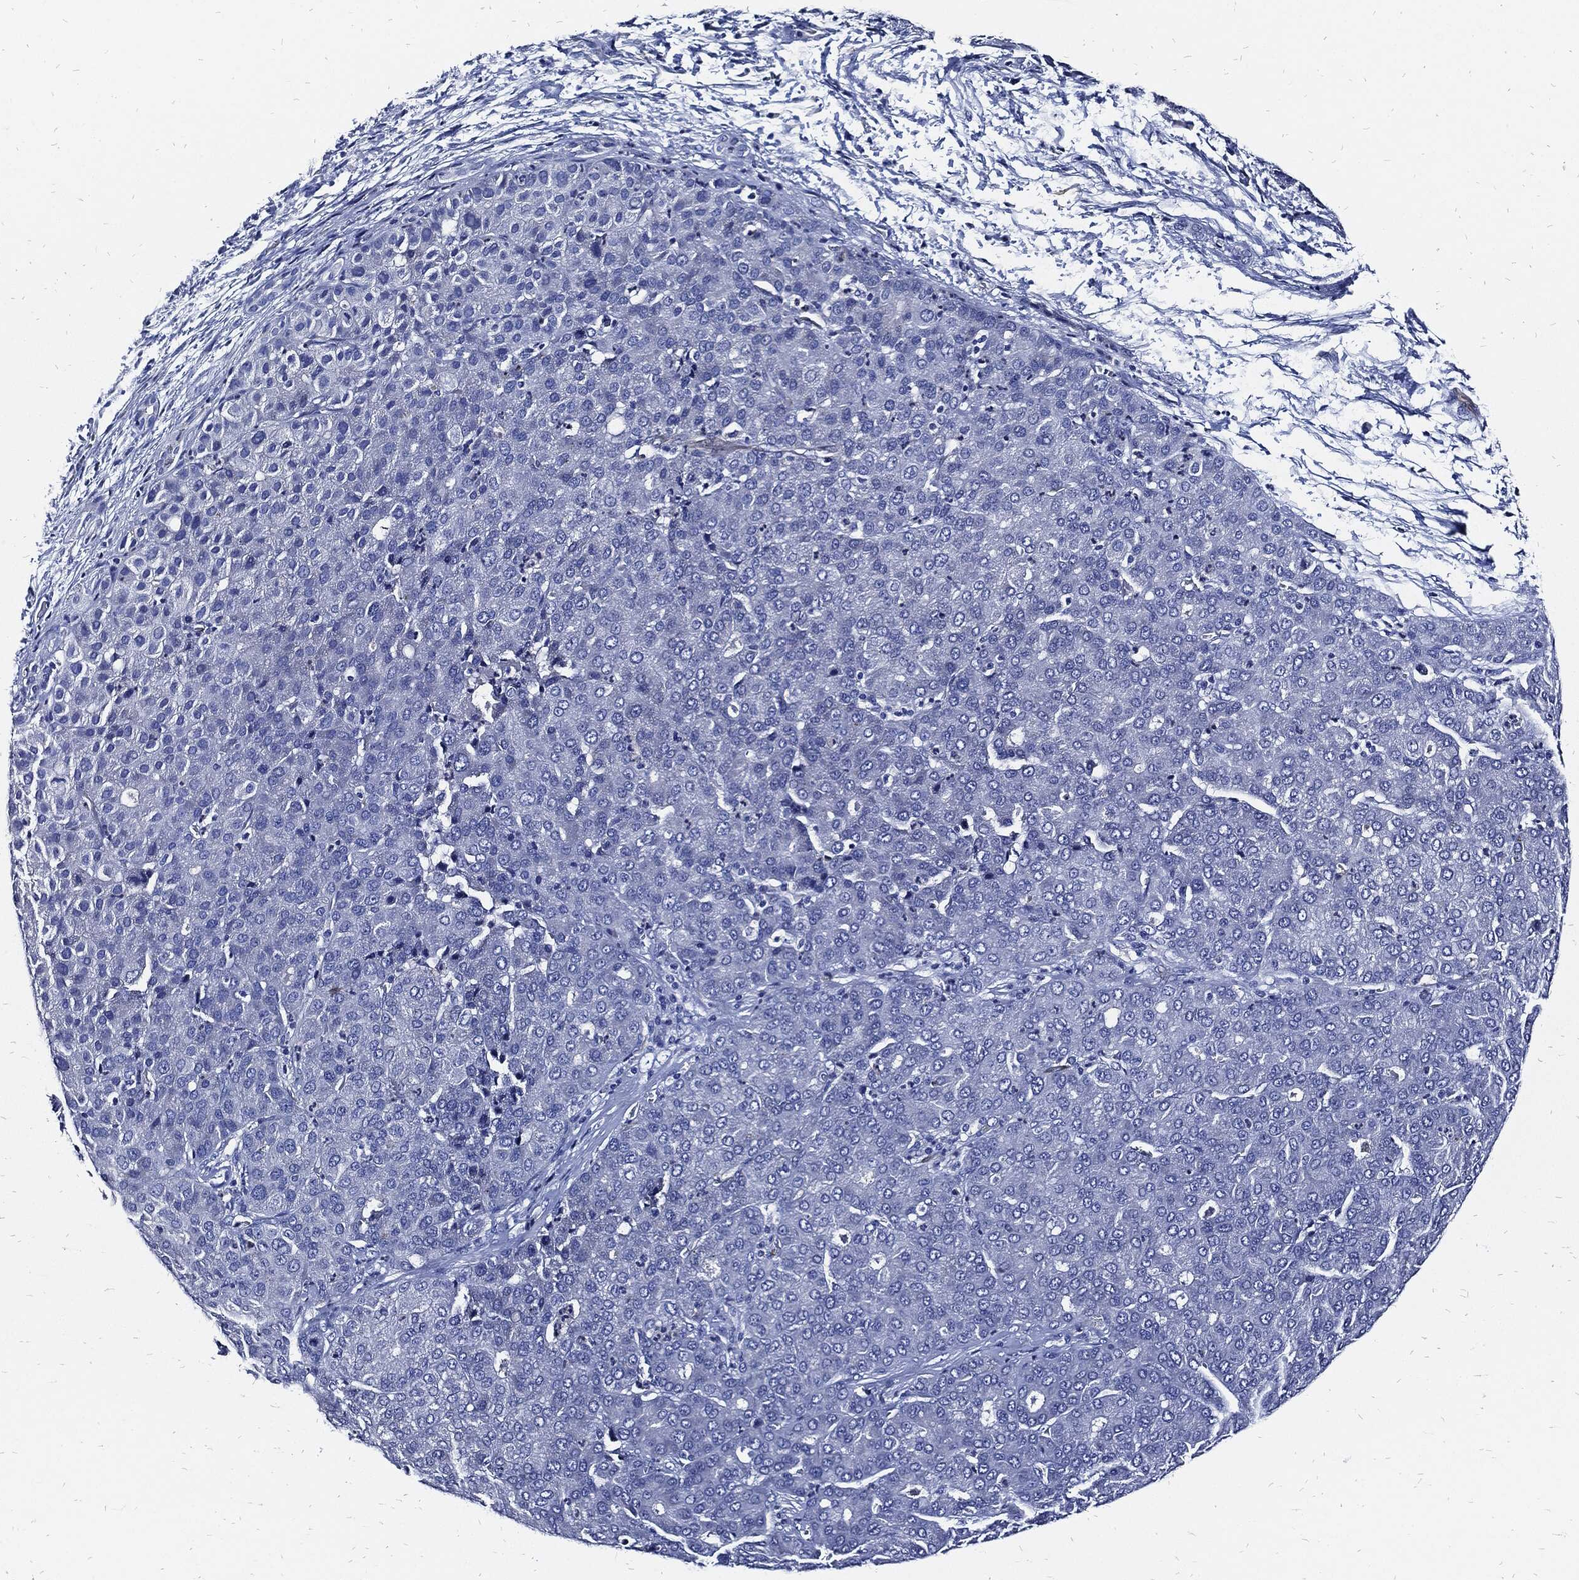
{"staining": {"intensity": "negative", "quantity": "none", "location": "none"}, "tissue": "liver cancer", "cell_type": "Tumor cells", "image_type": "cancer", "snomed": [{"axis": "morphology", "description": "Carcinoma, Hepatocellular, NOS"}, {"axis": "topography", "description": "Liver"}], "caption": "There is no significant positivity in tumor cells of liver cancer. The staining is performed using DAB (3,3'-diaminobenzidine) brown chromogen with nuclei counter-stained in using hematoxylin.", "gene": "FABP4", "patient": {"sex": "male", "age": 65}}